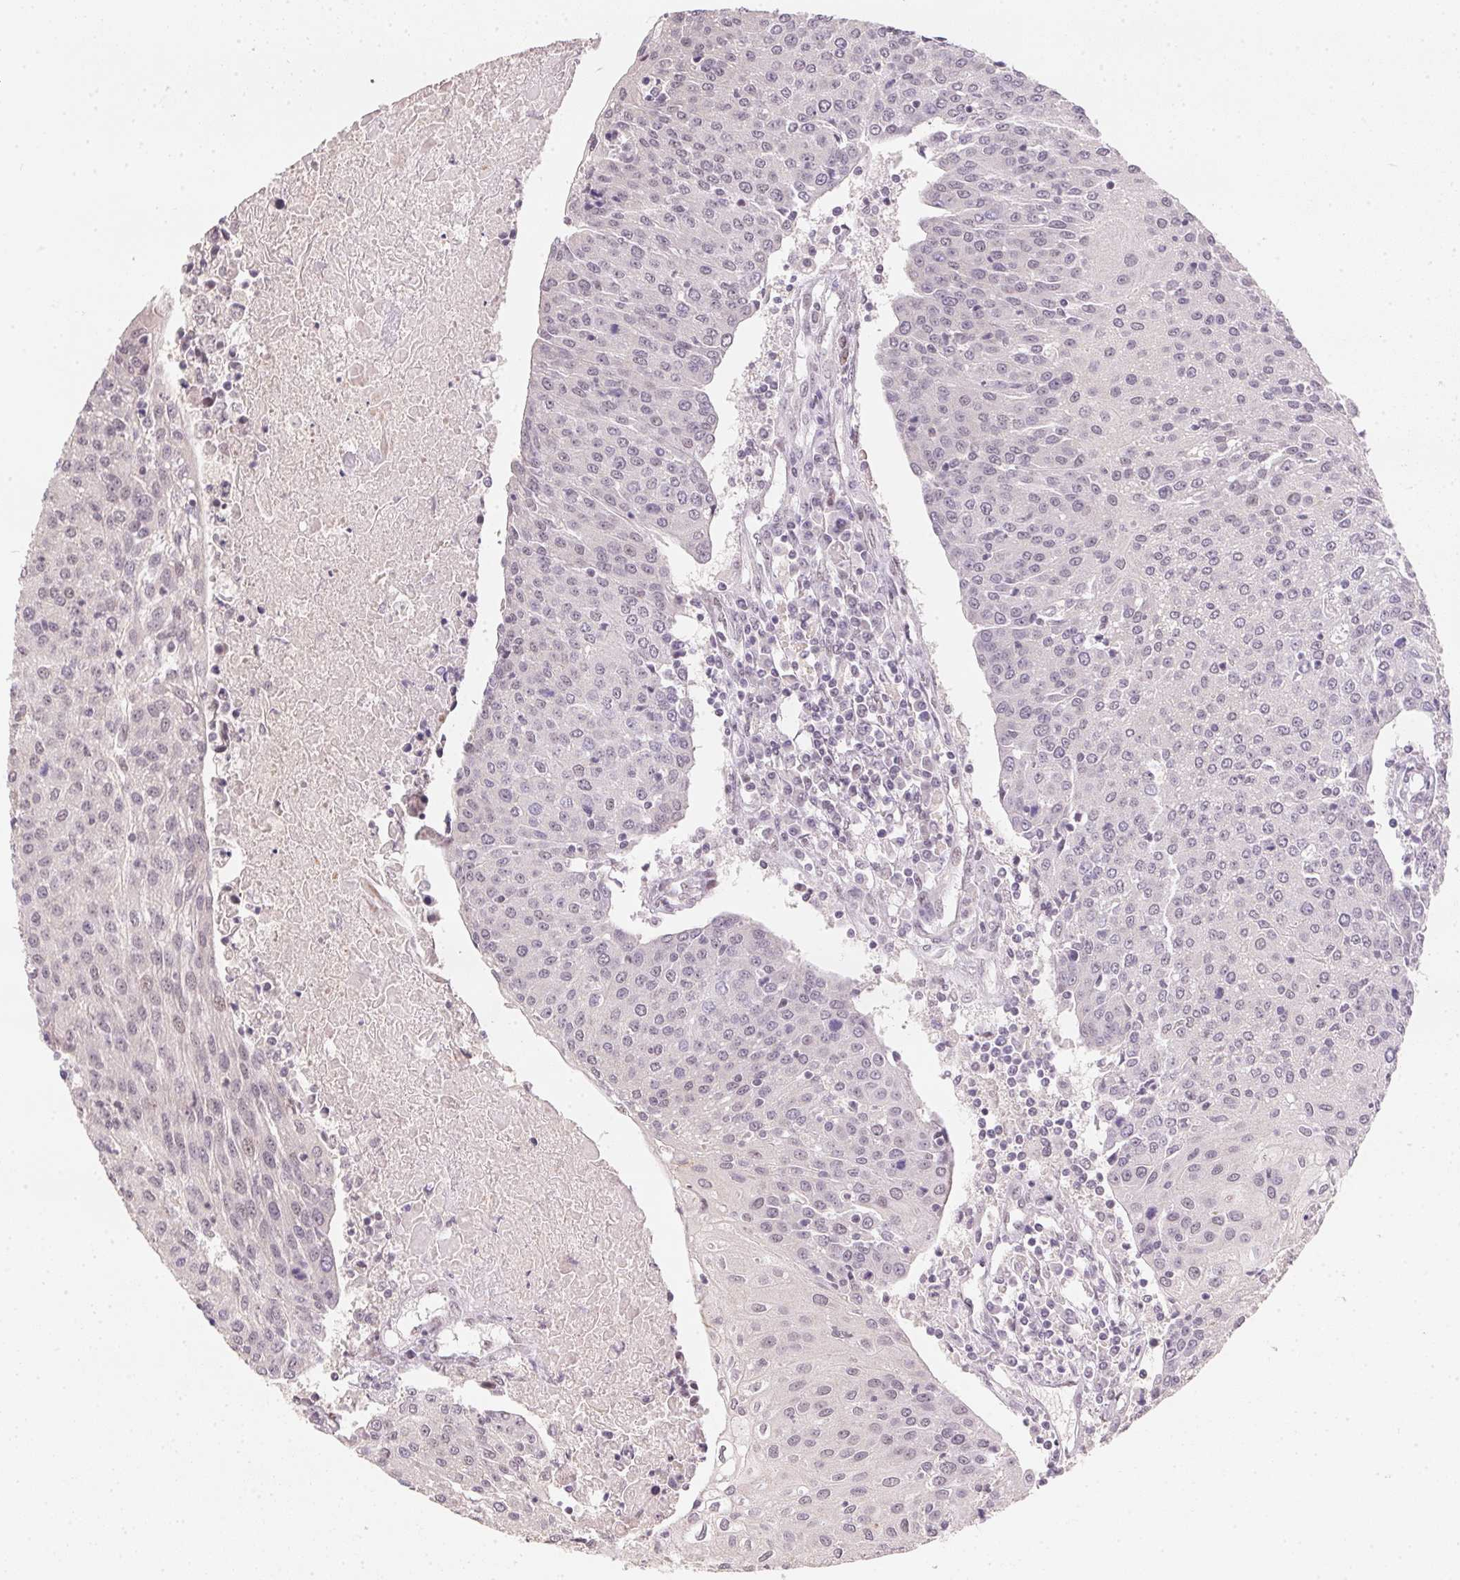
{"staining": {"intensity": "negative", "quantity": "none", "location": "none"}, "tissue": "urothelial cancer", "cell_type": "Tumor cells", "image_type": "cancer", "snomed": [{"axis": "morphology", "description": "Urothelial carcinoma, High grade"}, {"axis": "topography", "description": "Urinary bladder"}], "caption": "This is an IHC micrograph of urothelial cancer. There is no expression in tumor cells.", "gene": "KDM4D", "patient": {"sex": "female", "age": 85}}